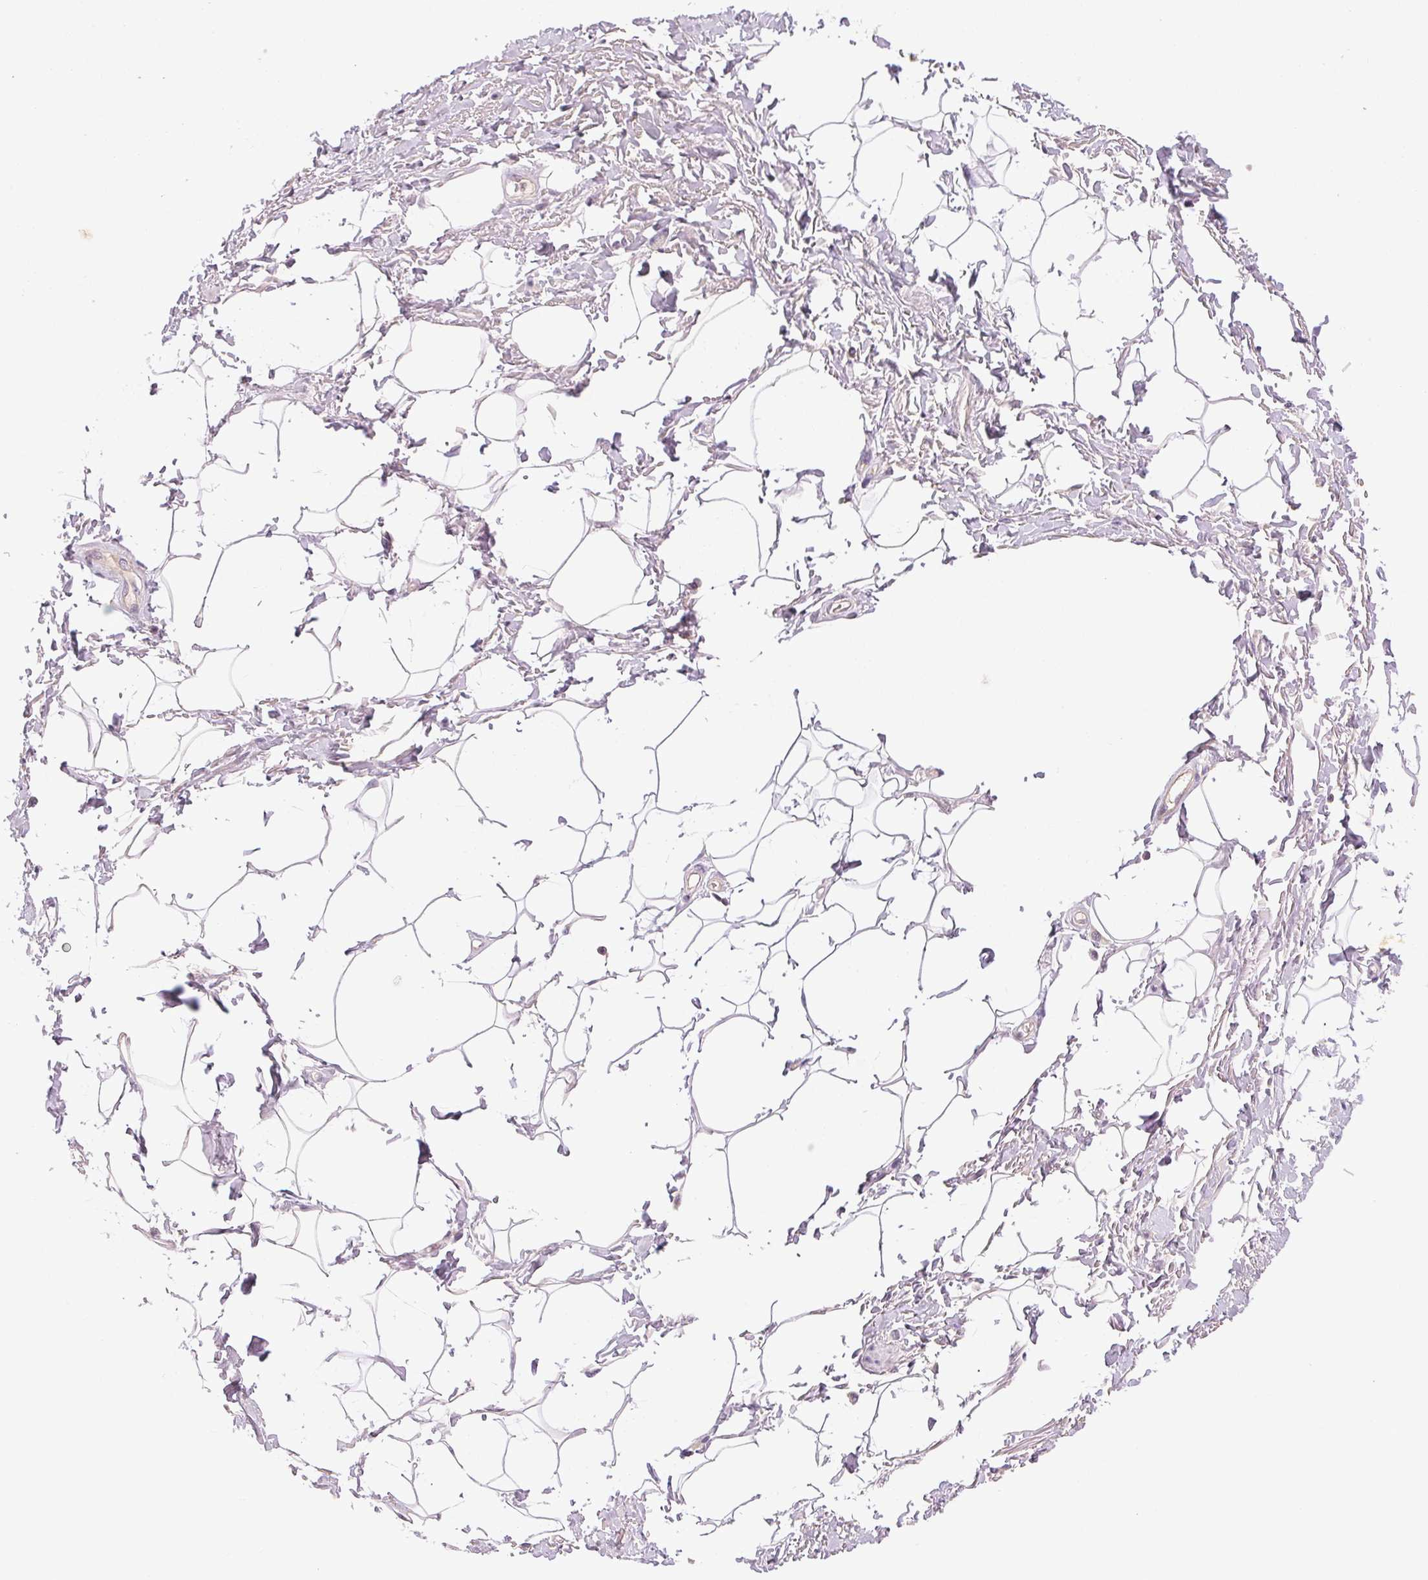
{"staining": {"intensity": "weak", "quantity": "25%-75%", "location": "cytoplasmic/membranous"}, "tissue": "adipose tissue", "cell_type": "Adipocytes", "image_type": "normal", "snomed": [{"axis": "morphology", "description": "Normal tissue, NOS"}, {"axis": "topography", "description": "Peripheral nerve tissue"}], "caption": "This is an image of IHC staining of normal adipose tissue, which shows weak positivity in the cytoplasmic/membranous of adipocytes.", "gene": "BNIP5", "patient": {"sex": "male", "age": 51}}